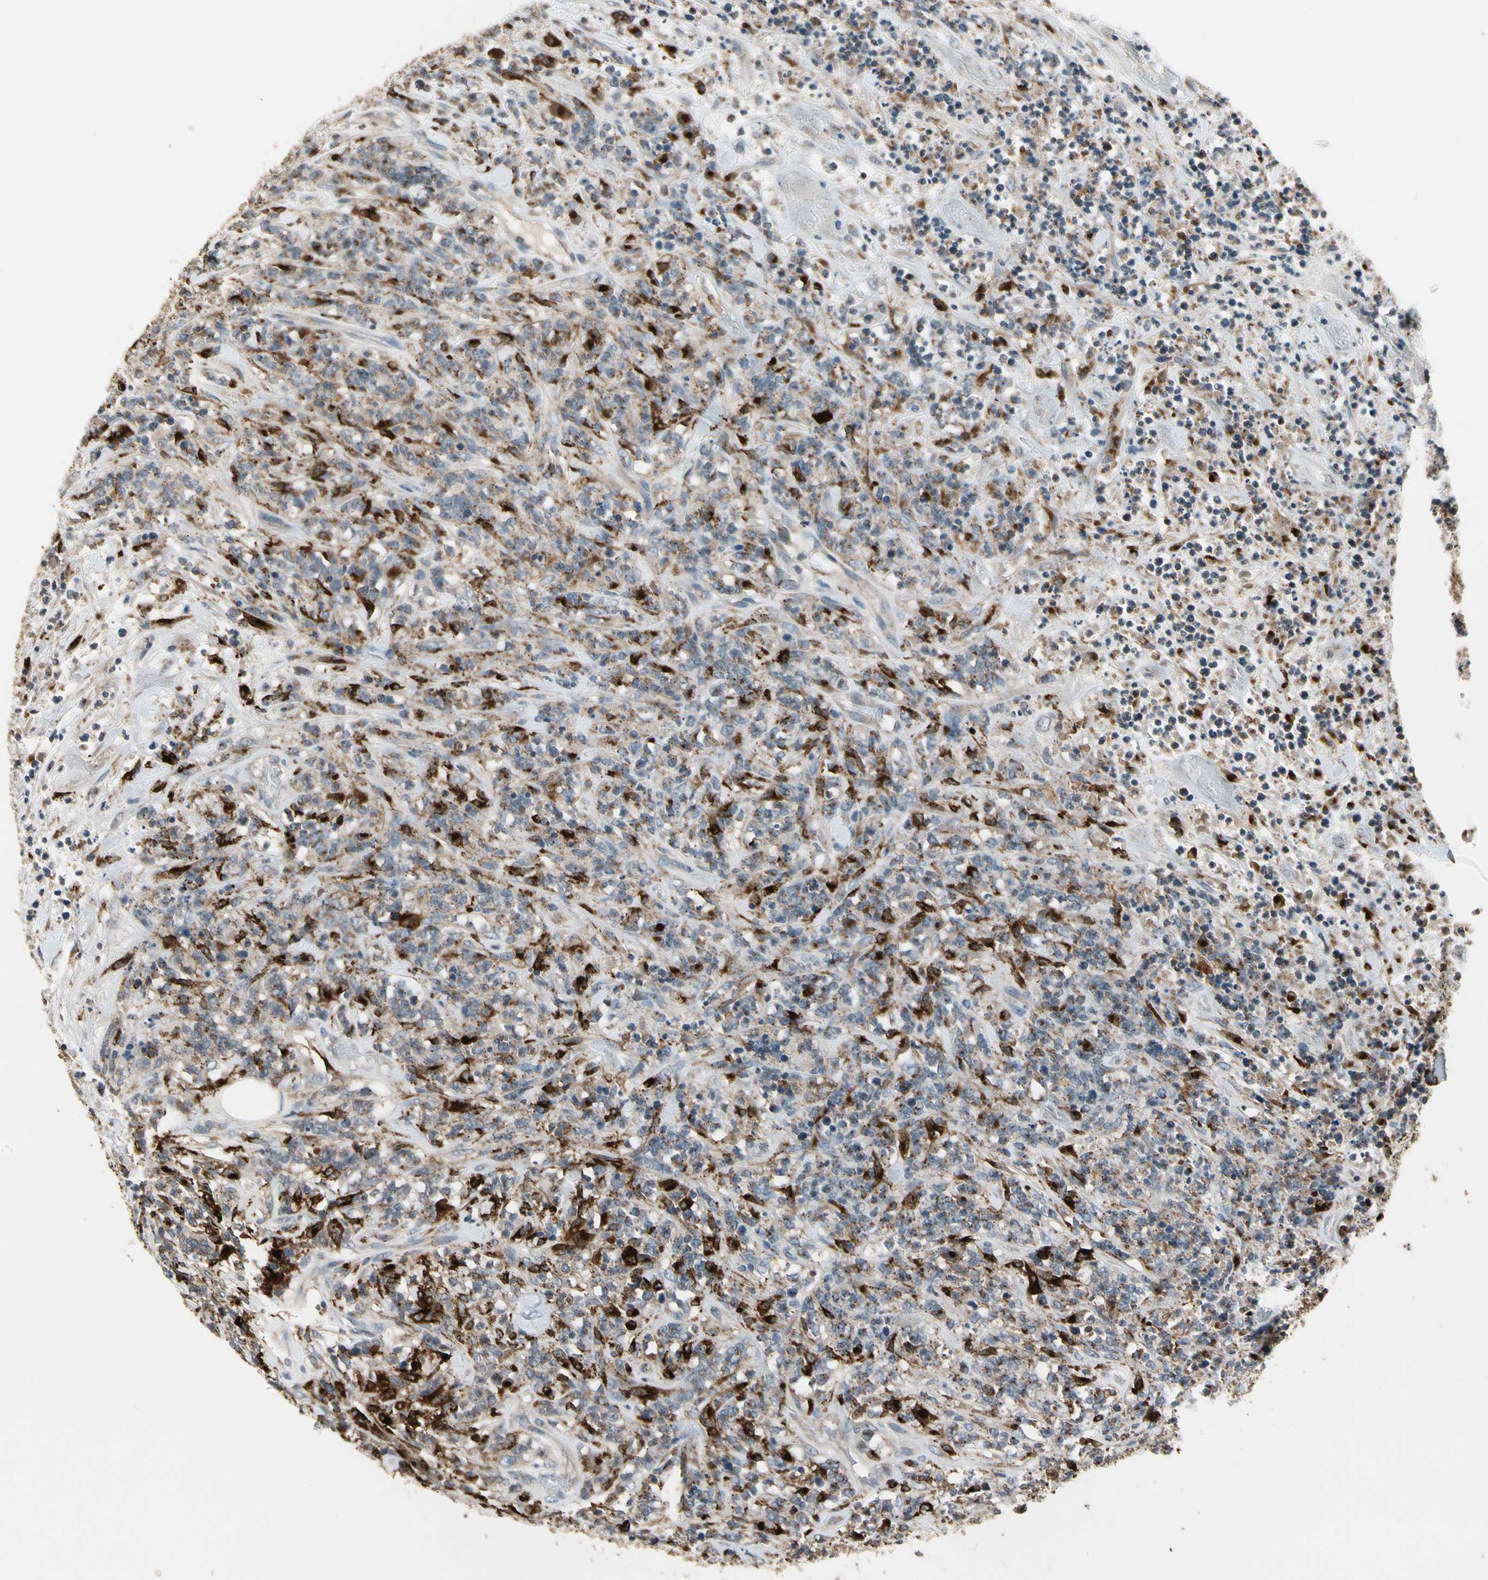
{"staining": {"intensity": "strong", "quantity": "<25%", "location": "cytoplasmic/membranous"}, "tissue": "lymphoma", "cell_type": "Tumor cells", "image_type": "cancer", "snomed": [{"axis": "morphology", "description": "Malignant lymphoma, non-Hodgkin's type, High grade"}, {"axis": "topography", "description": "Soft tissue"}], "caption": "Immunohistochemical staining of lymphoma displays medium levels of strong cytoplasmic/membranous staining in about <25% of tumor cells.", "gene": "GM2A", "patient": {"sex": "male", "age": 18}}